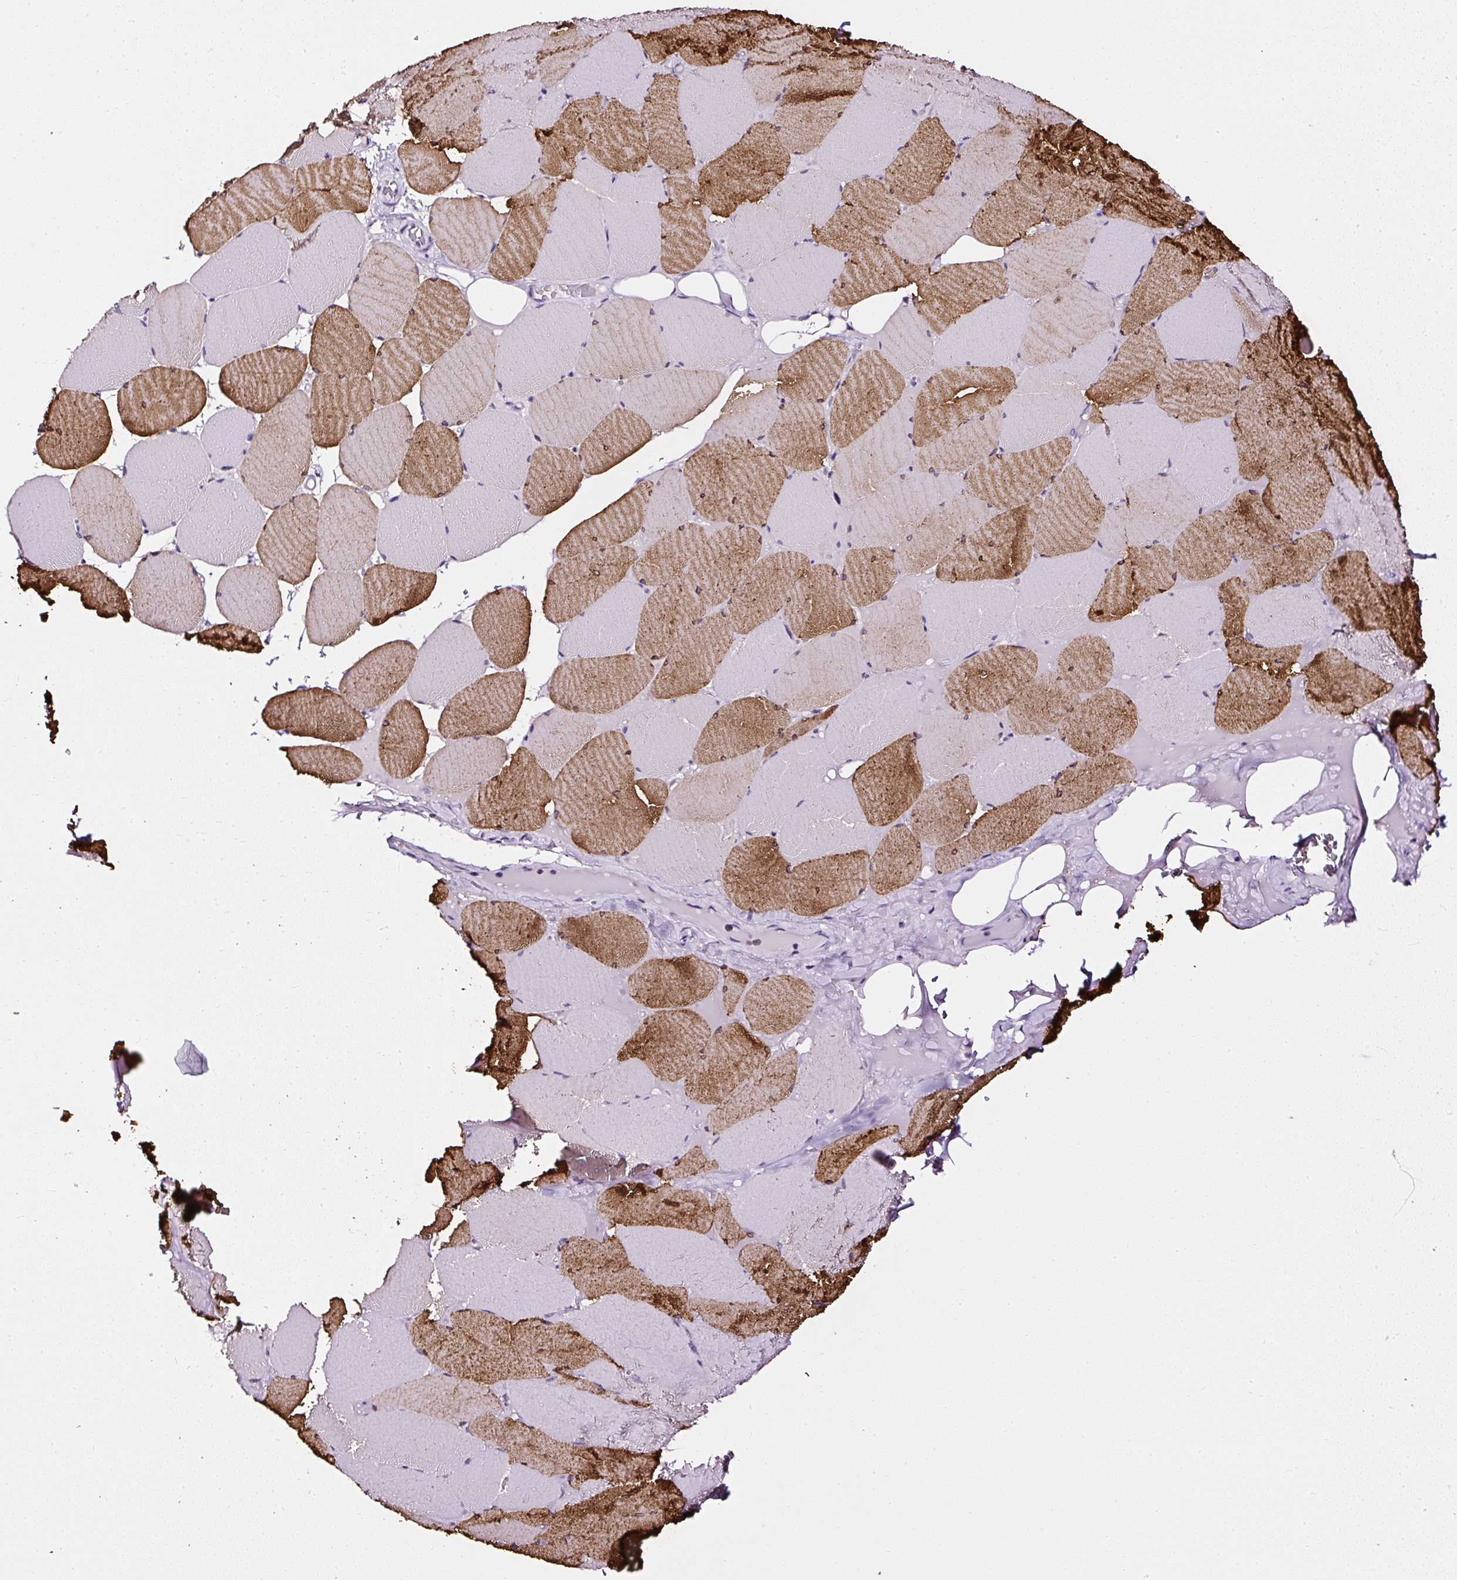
{"staining": {"intensity": "moderate", "quantity": "25%-75%", "location": "cytoplasmic/membranous"}, "tissue": "skeletal muscle", "cell_type": "Myocytes", "image_type": "normal", "snomed": [{"axis": "morphology", "description": "Normal tissue, NOS"}, {"axis": "topography", "description": "Skeletal muscle"}, {"axis": "topography", "description": "Head-Neck"}], "caption": "Immunohistochemical staining of benign human skeletal muscle shows 25%-75% levels of moderate cytoplasmic/membranous protein staining in approximately 25%-75% of myocytes.", "gene": "ATP2A1", "patient": {"sex": "male", "age": 66}}